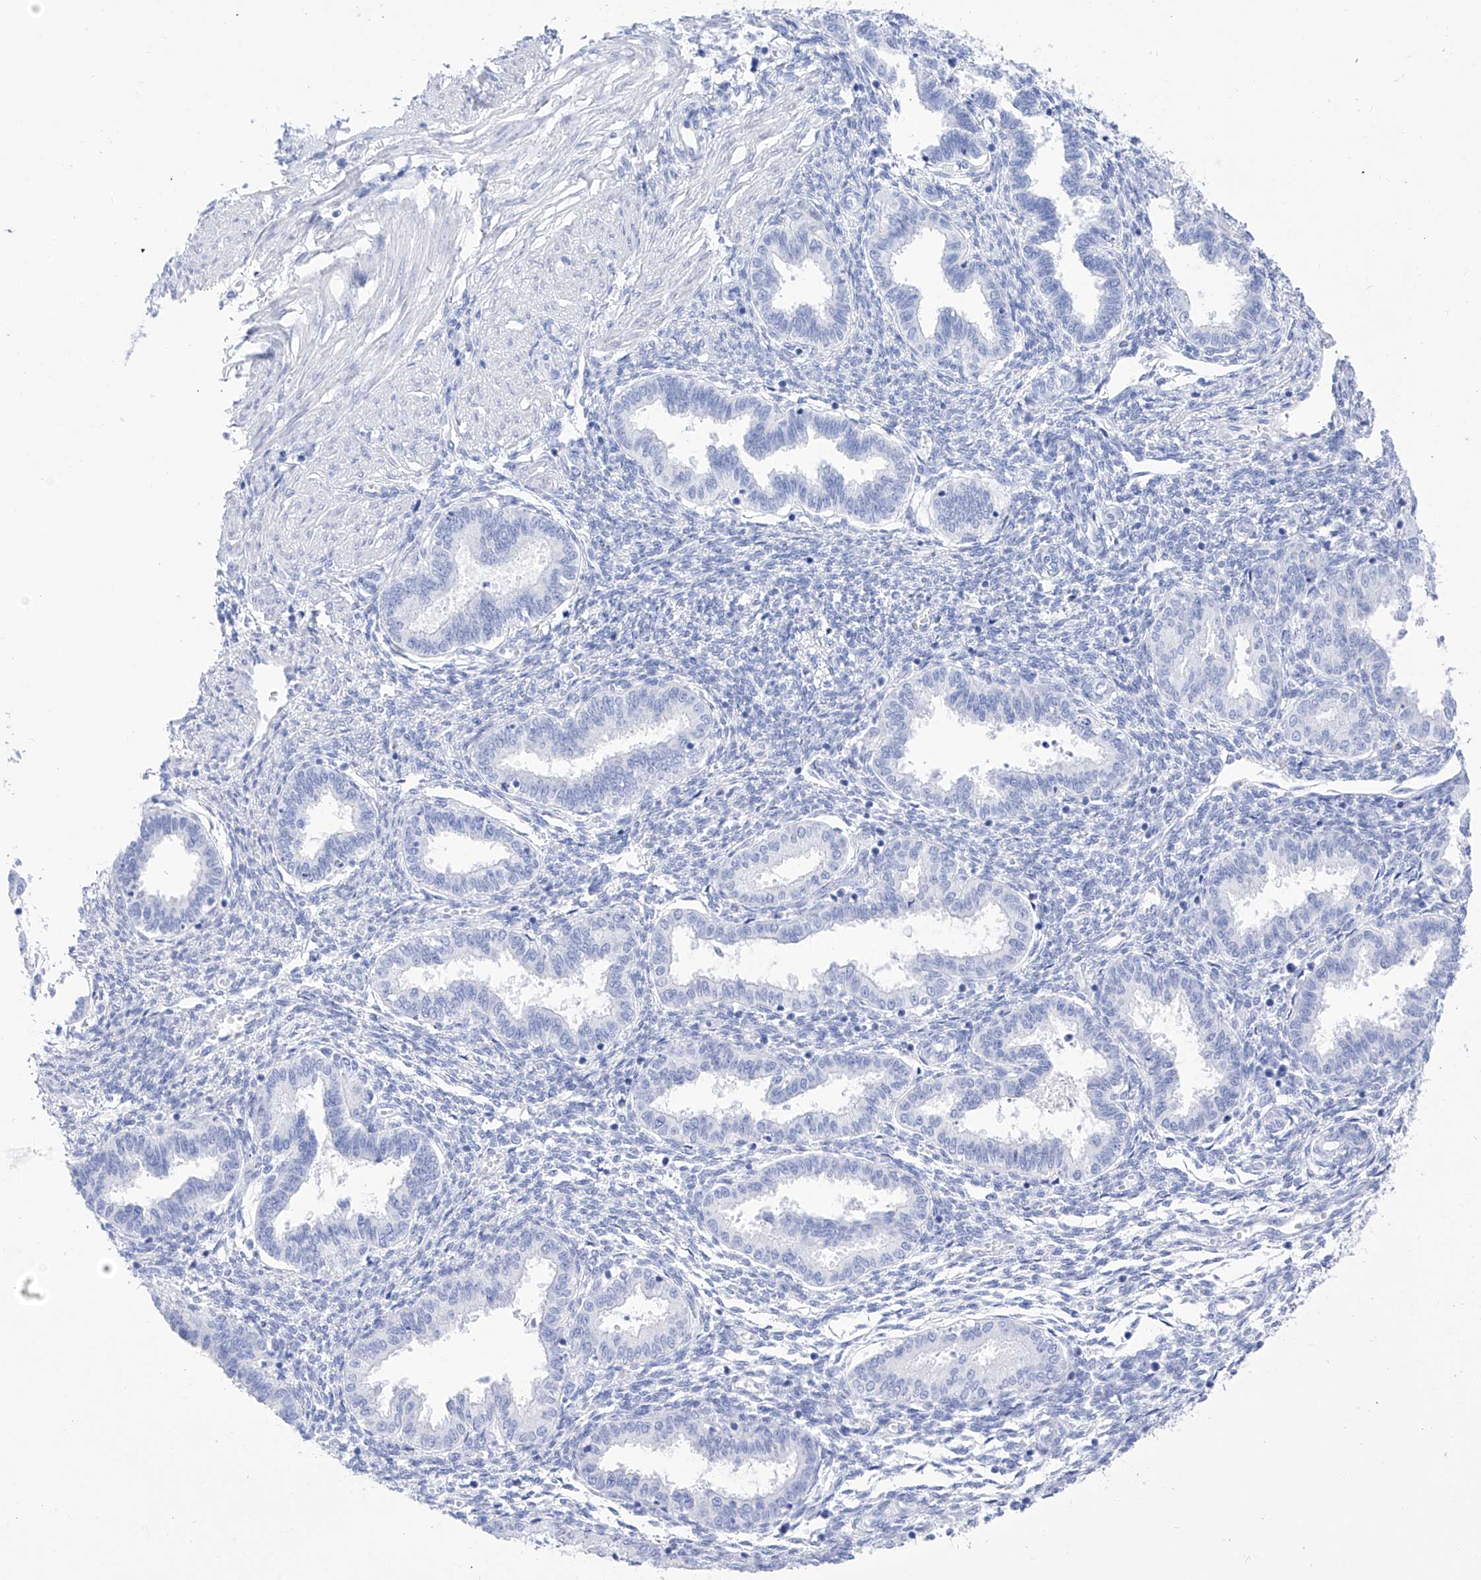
{"staining": {"intensity": "negative", "quantity": "none", "location": "none"}, "tissue": "endometrium", "cell_type": "Cells in endometrial stroma", "image_type": "normal", "snomed": [{"axis": "morphology", "description": "Normal tissue, NOS"}, {"axis": "topography", "description": "Endometrium"}], "caption": "IHC of normal human endometrium displays no staining in cells in endometrial stroma.", "gene": "TRPC7", "patient": {"sex": "female", "age": 33}}